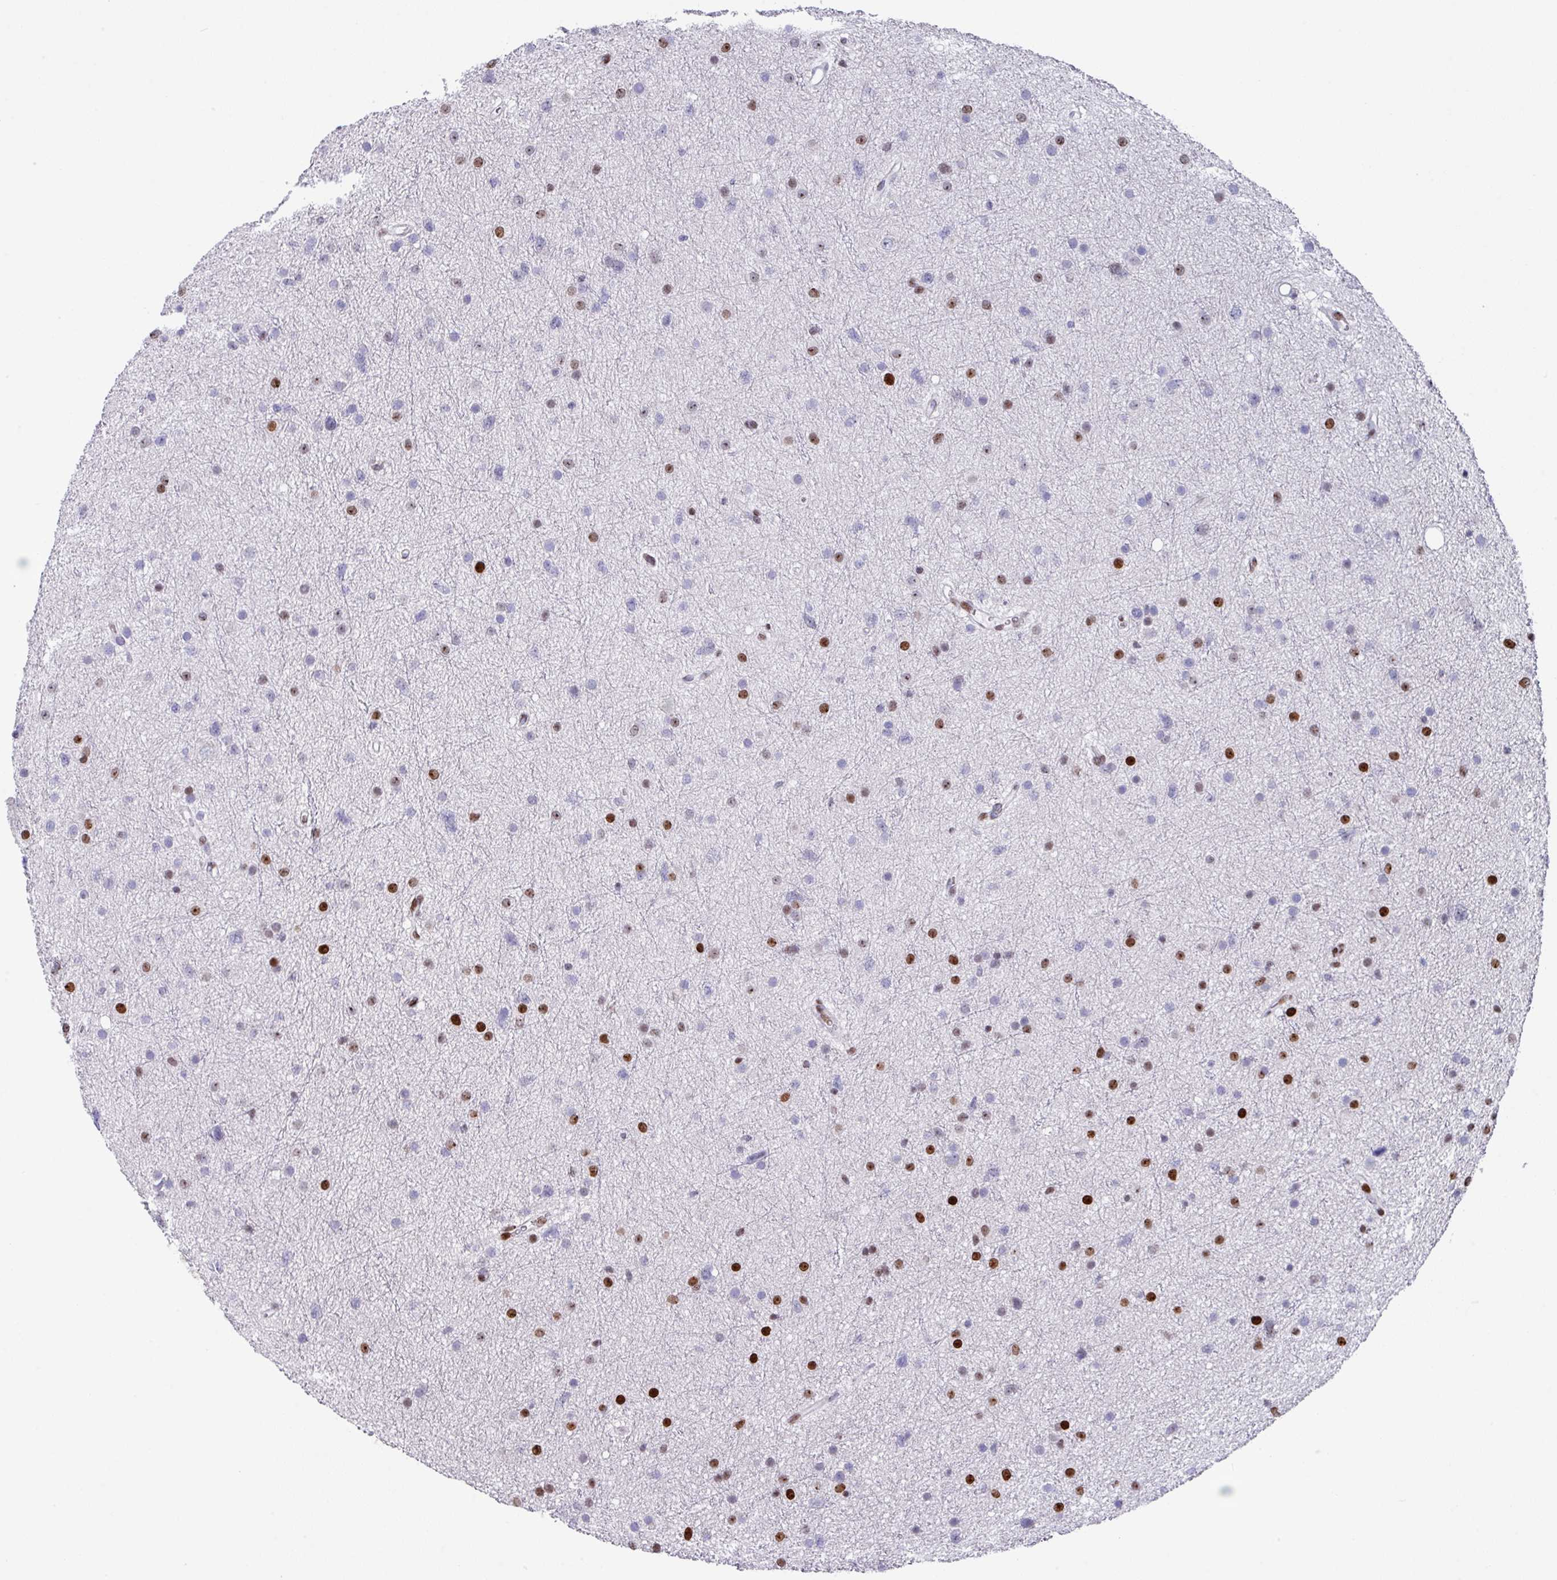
{"staining": {"intensity": "moderate", "quantity": "25%-75%", "location": "nuclear"}, "tissue": "glioma", "cell_type": "Tumor cells", "image_type": "cancer", "snomed": [{"axis": "morphology", "description": "Glioma, malignant, Low grade"}, {"axis": "topography", "description": "Cerebral cortex"}], "caption": "Human low-grade glioma (malignant) stained for a protein (brown) exhibits moderate nuclear positive expression in approximately 25%-75% of tumor cells.", "gene": "TCF3", "patient": {"sex": "female", "age": 39}}